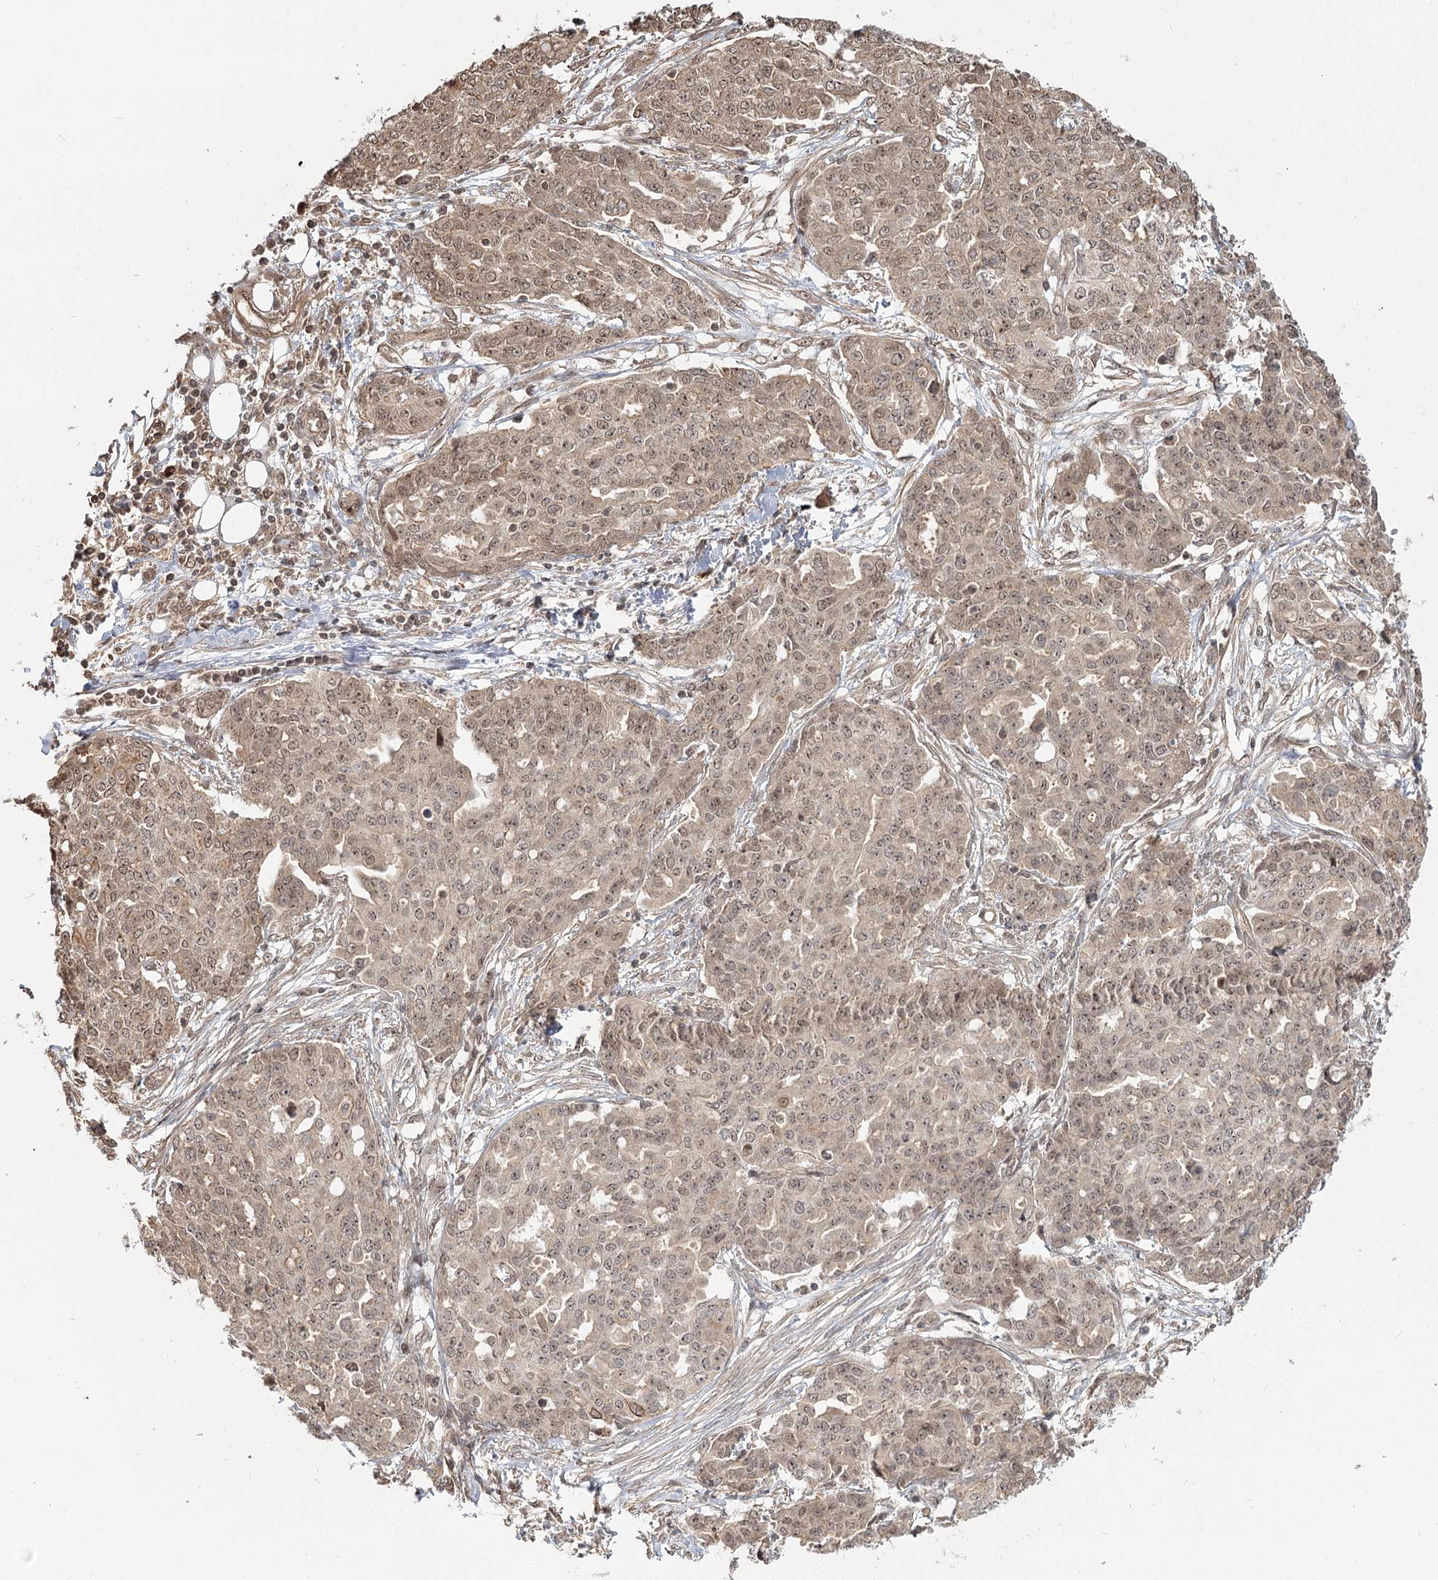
{"staining": {"intensity": "moderate", "quantity": ">75%", "location": "cytoplasmic/membranous,nuclear"}, "tissue": "ovarian cancer", "cell_type": "Tumor cells", "image_type": "cancer", "snomed": [{"axis": "morphology", "description": "Cystadenocarcinoma, serous, NOS"}, {"axis": "topography", "description": "Soft tissue"}, {"axis": "topography", "description": "Ovary"}], "caption": "This photomicrograph exhibits ovarian cancer stained with immunohistochemistry (IHC) to label a protein in brown. The cytoplasmic/membranous and nuclear of tumor cells show moderate positivity for the protein. Nuclei are counter-stained blue.", "gene": "R3HDM2", "patient": {"sex": "female", "age": 57}}